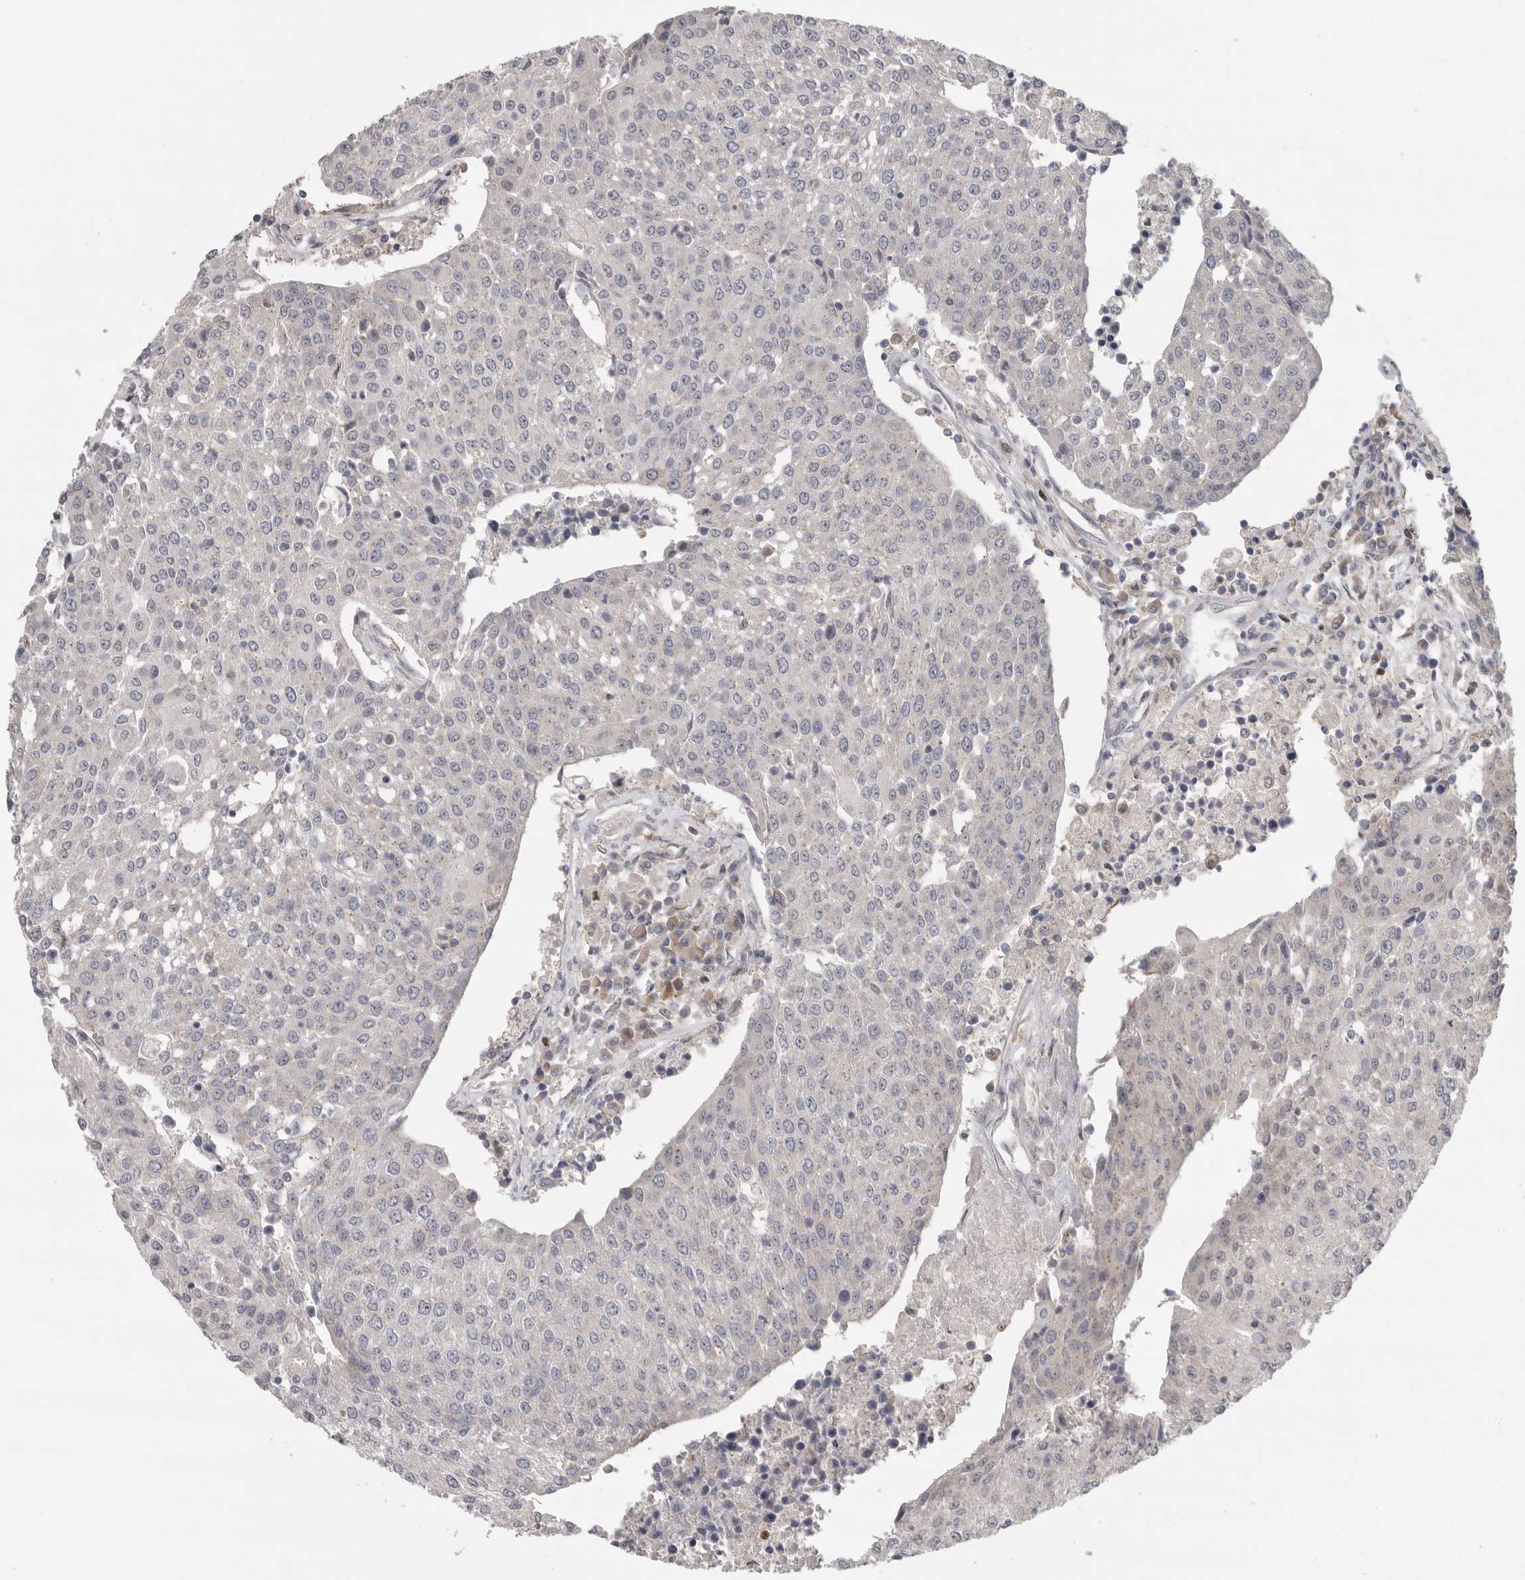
{"staining": {"intensity": "negative", "quantity": "none", "location": "none"}, "tissue": "urothelial cancer", "cell_type": "Tumor cells", "image_type": "cancer", "snomed": [{"axis": "morphology", "description": "Urothelial carcinoma, High grade"}, {"axis": "topography", "description": "Urinary bladder"}], "caption": "An IHC micrograph of urothelial cancer is shown. There is no staining in tumor cells of urothelial cancer.", "gene": "KLK5", "patient": {"sex": "female", "age": 85}}